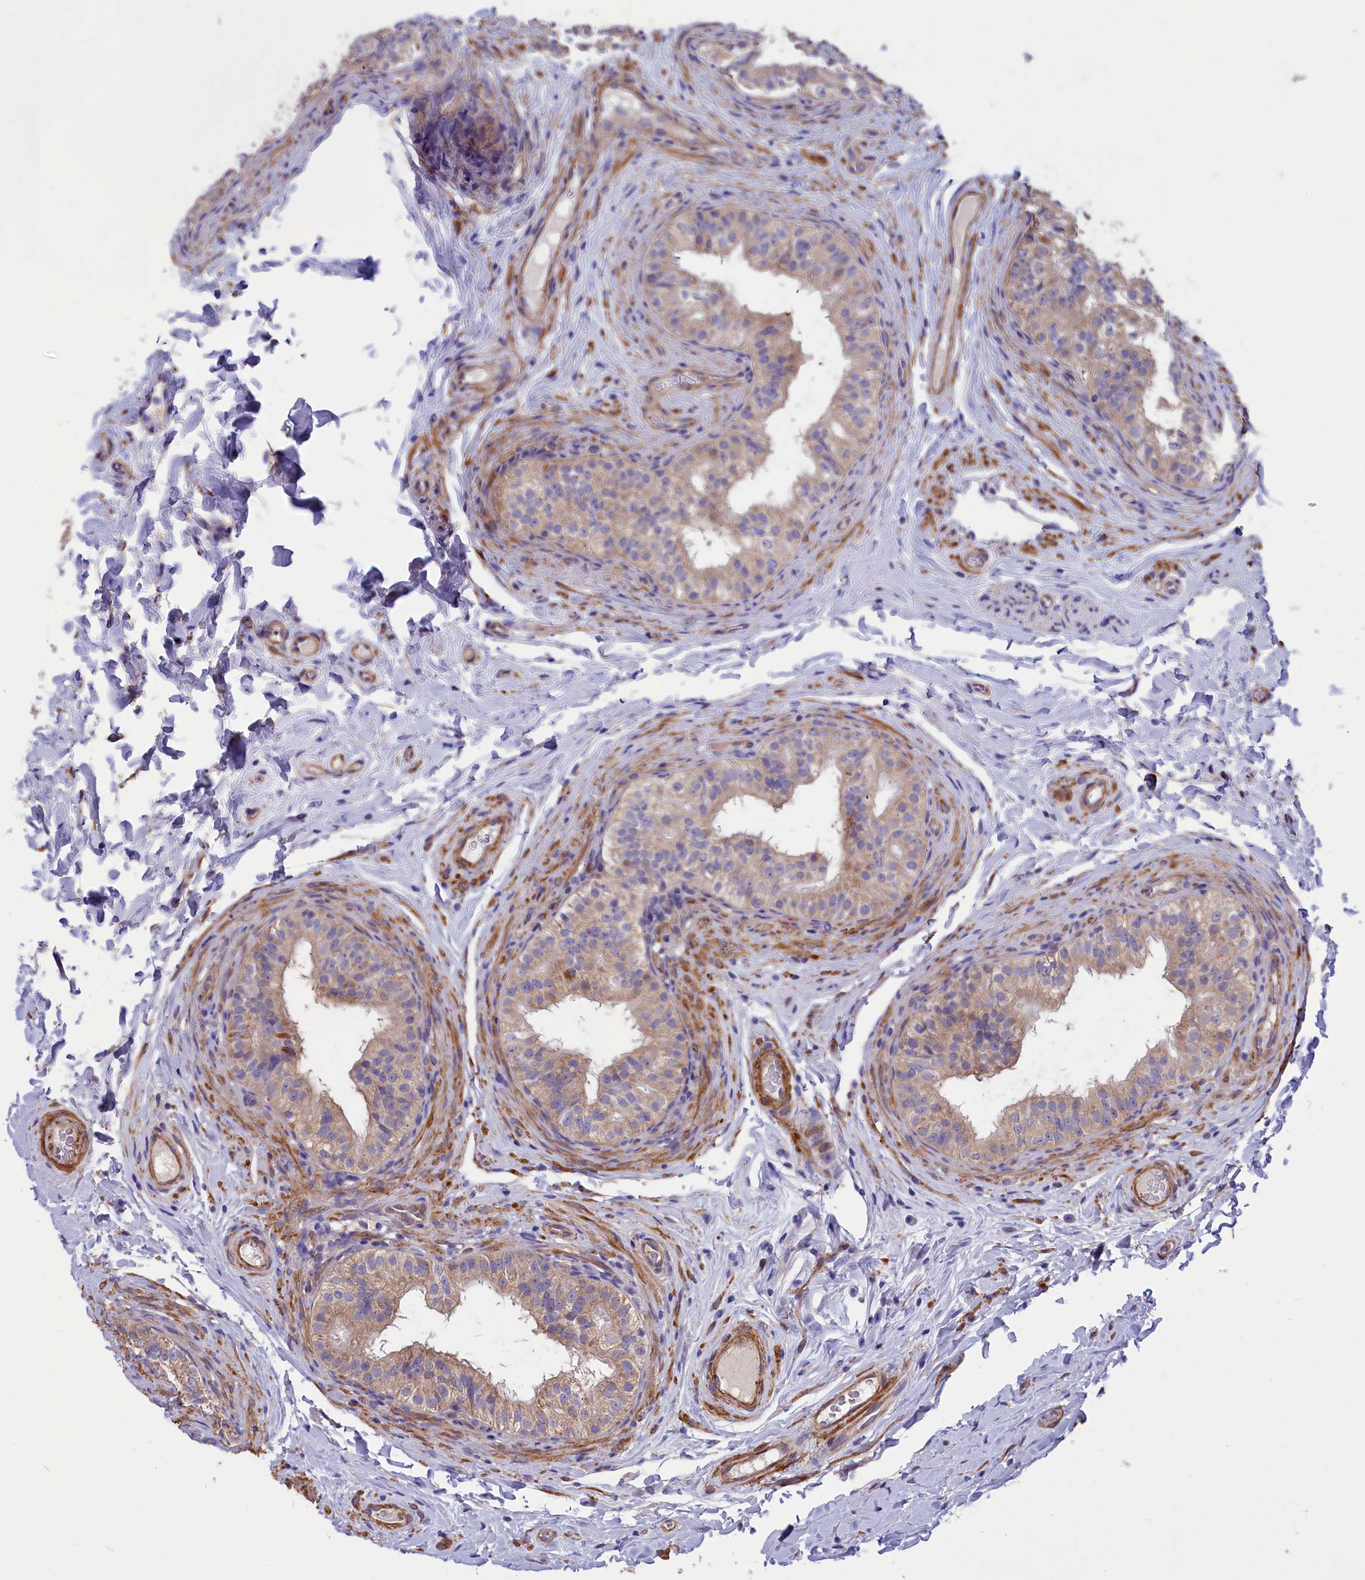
{"staining": {"intensity": "weak", "quantity": "25%-75%", "location": "cytoplasmic/membranous"}, "tissue": "epididymis", "cell_type": "Glandular cells", "image_type": "normal", "snomed": [{"axis": "morphology", "description": "Normal tissue, NOS"}, {"axis": "topography", "description": "Epididymis"}], "caption": "Epididymis stained with IHC demonstrates weak cytoplasmic/membranous staining in about 25%-75% of glandular cells. The staining is performed using DAB (3,3'-diaminobenzidine) brown chromogen to label protein expression. The nuclei are counter-stained blue using hematoxylin.", "gene": "AMDHD2", "patient": {"sex": "male", "age": 49}}